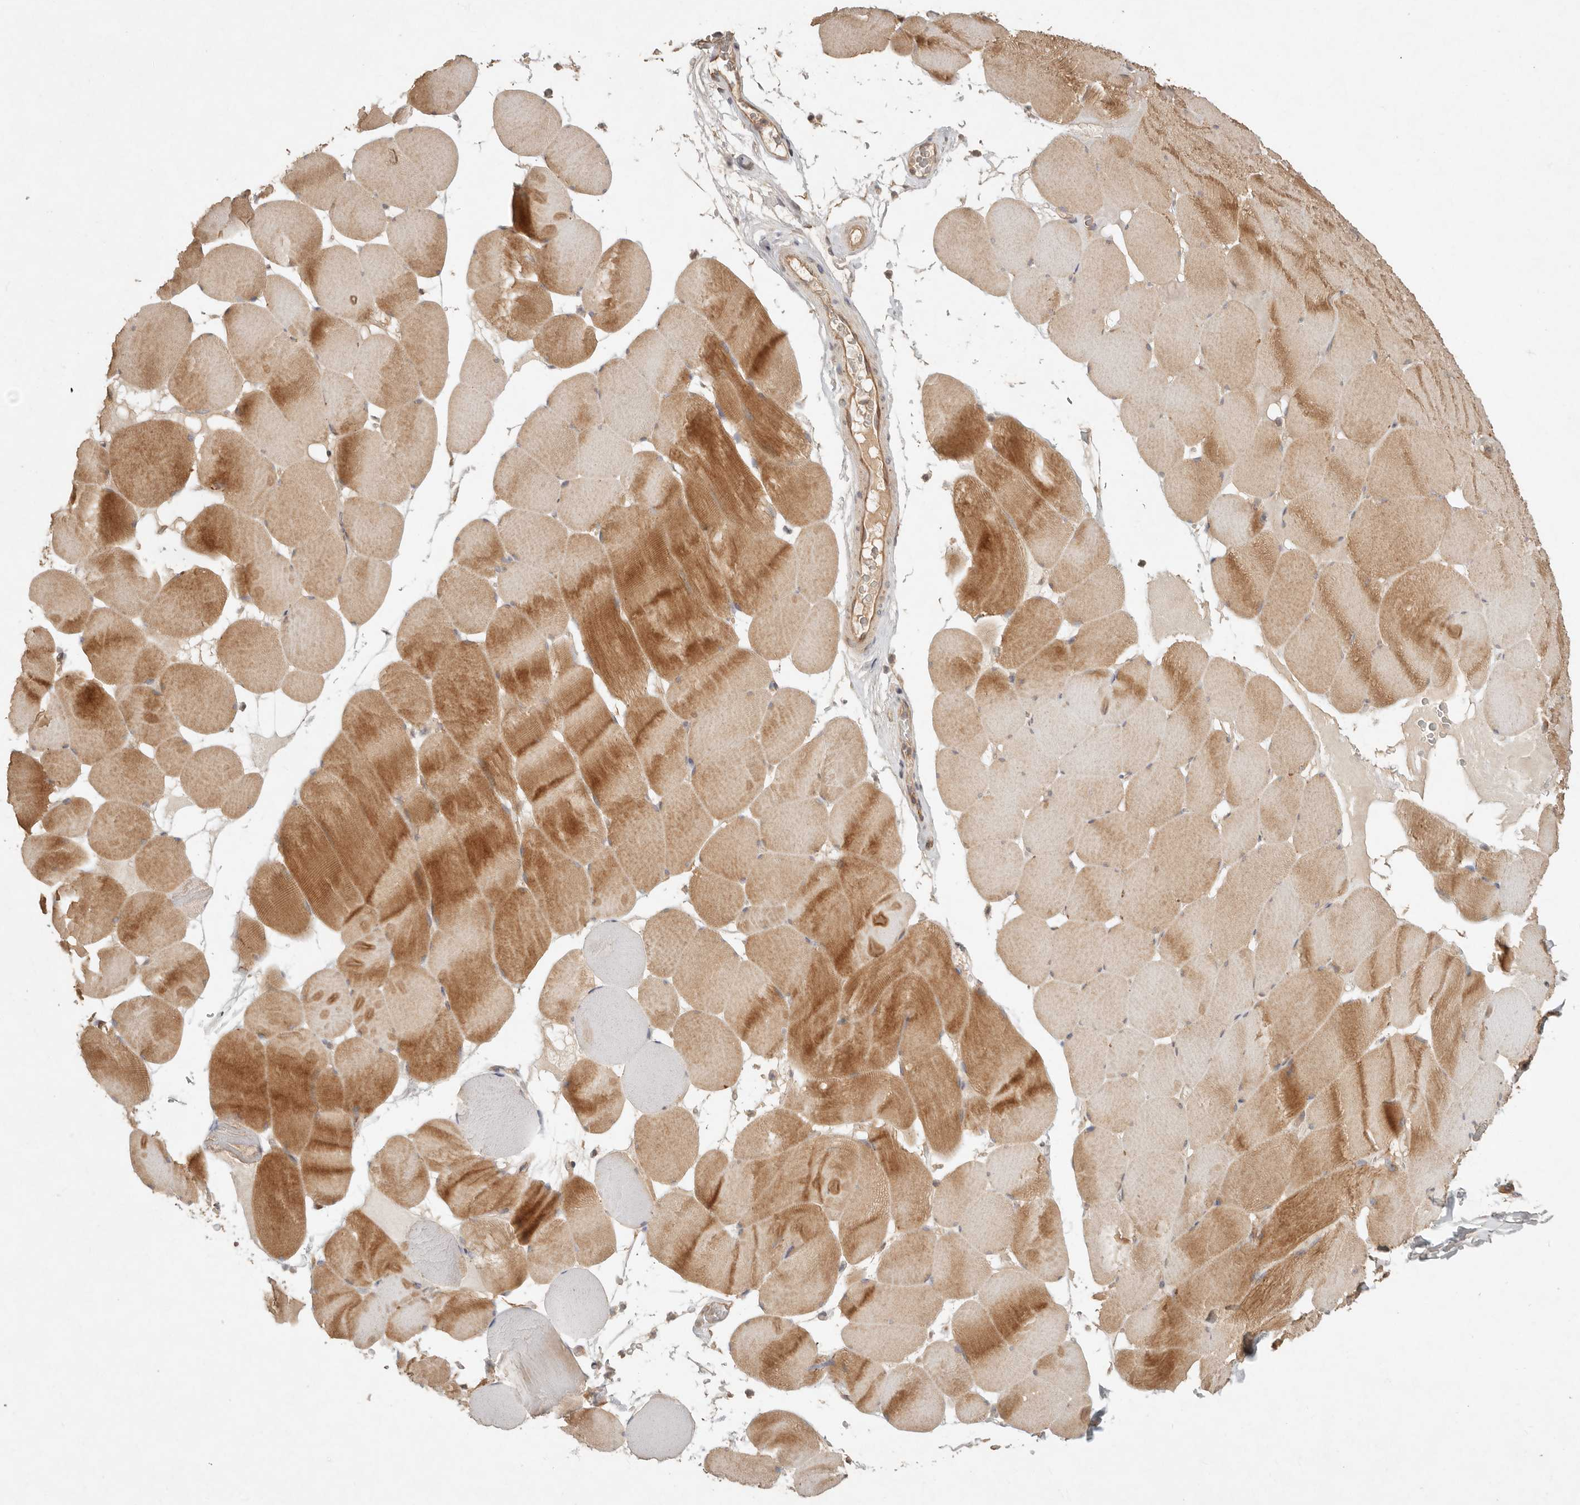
{"staining": {"intensity": "moderate", "quantity": ">75%", "location": "cytoplasmic/membranous"}, "tissue": "skeletal muscle", "cell_type": "Myocytes", "image_type": "normal", "snomed": [{"axis": "morphology", "description": "Normal tissue, NOS"}, {"axis": "topography", "description": "Skeletal muscle"}], "caption": "Immunohistochemistry histopathology image of normal skeletal muscle: human skeletal muscle stained using immunohistochemistry (IHC) displays medium levels of moderate protein expression localized specifically in the cytoplasmic/membranous of myocytes, appearing as a cytoplasmic/membranous brown color.", "gene": "HECTD3", "patient": {"sex": "male", "age": 62}}